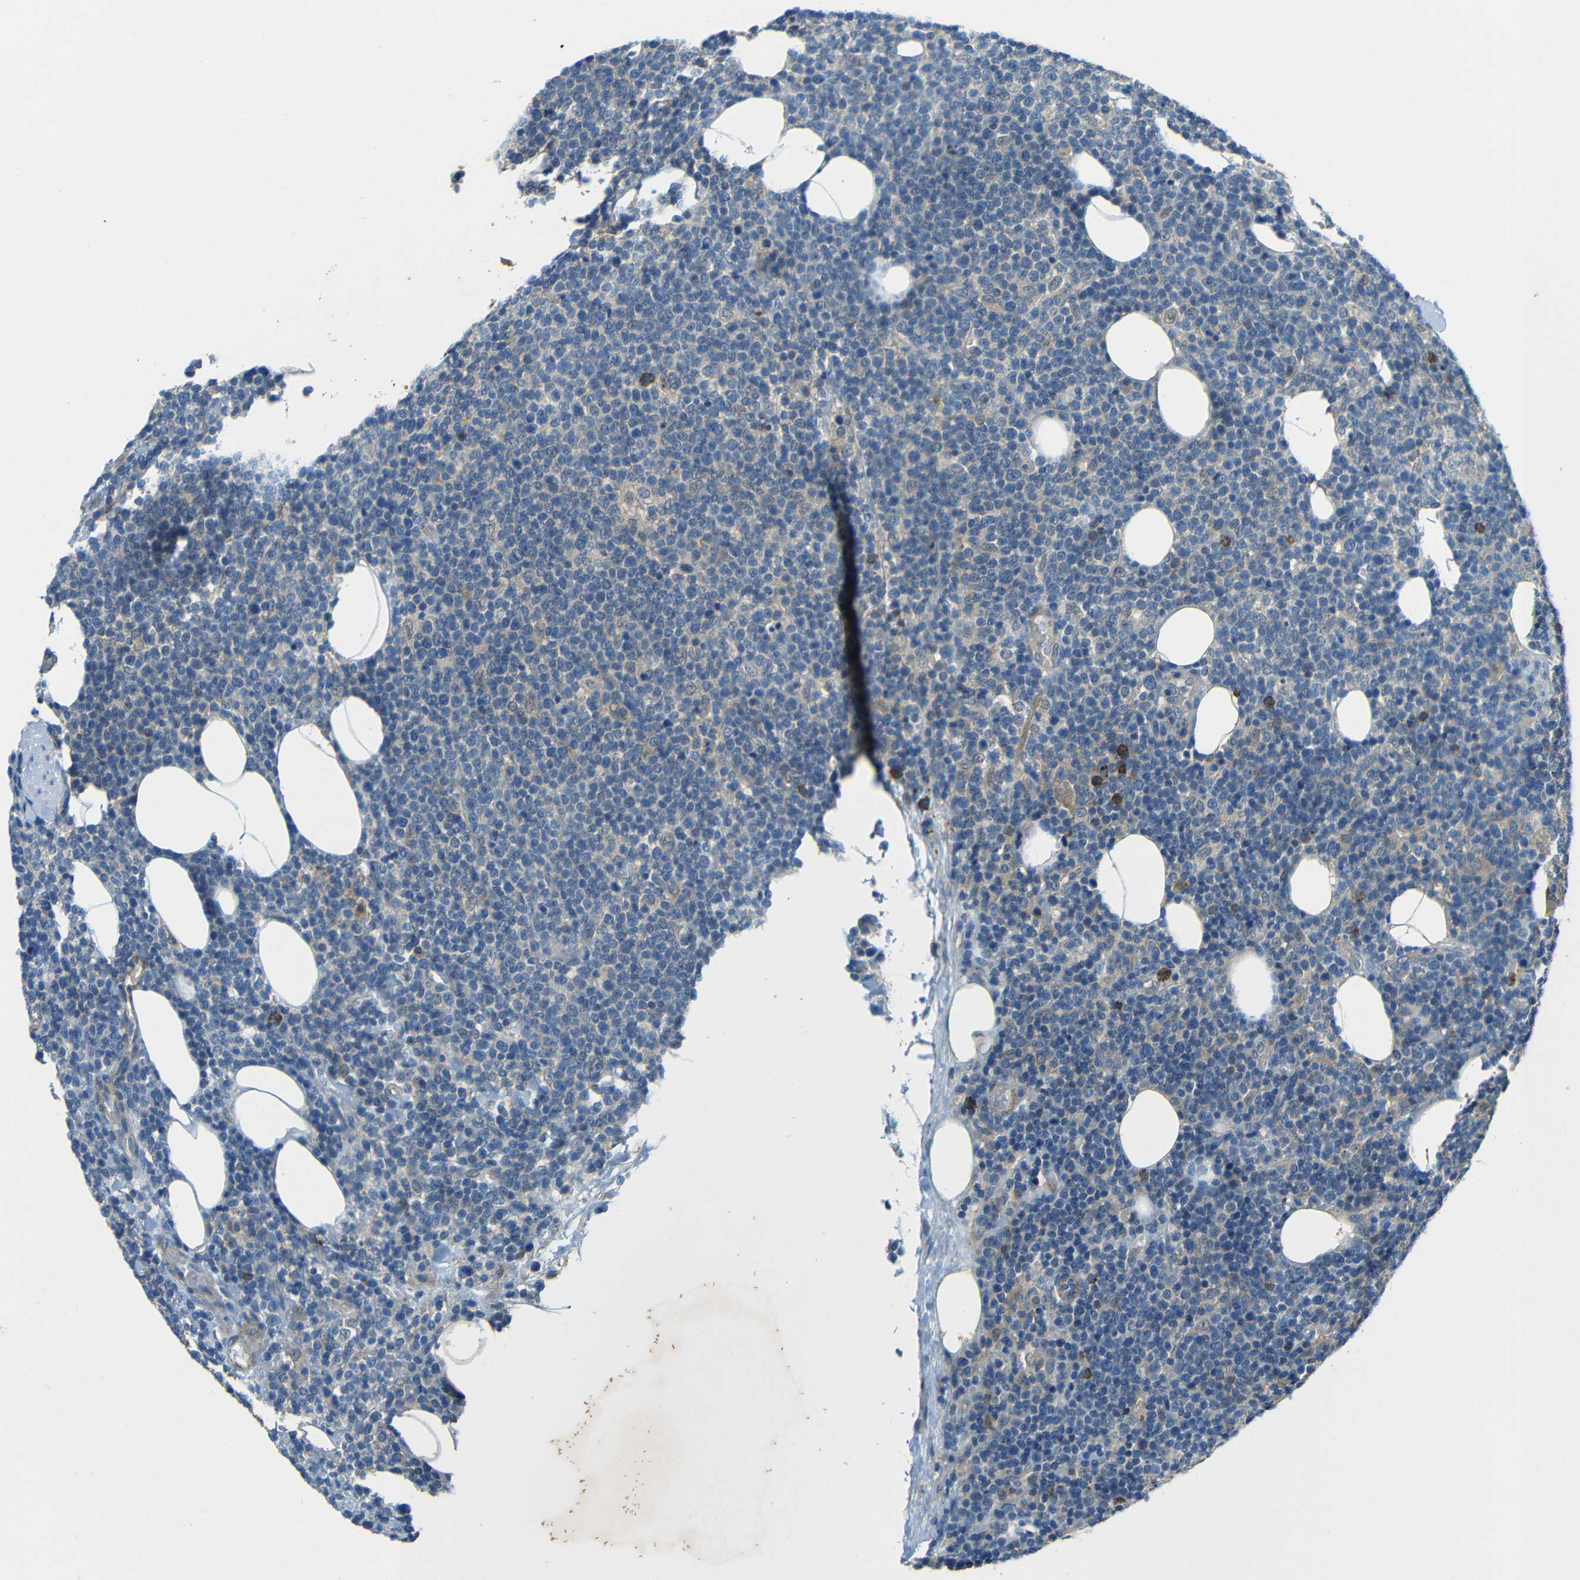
{"staining": {"intensity": "moderate", "quantity": "<25%", "location": "cytoplasmic/membranous"}, "tissue": "lymphoma", "cell_type": "Tumor cells", "image_type": "cancer", "snomed": [{"axis": "morphology", "description": "Malignant lymphoma, non-Hodgkin's type, High grade"}, {"axis": "topography", "description": "Lymph node"}], "caption": "Immunohistochemistry staining of lymphoma, which displays low levels of moderate cytoplasmic/membranous positivity in approximately <25% of tumor cells indicating moderate cytoplasmic/membranous protein staining. The staining was performed using DAB (brown) for protein detection and nuclei were counterstained in hematoxylin (blue).", "gene": "CYP26B1", "patient": {"sex": "male", "age": 61}}